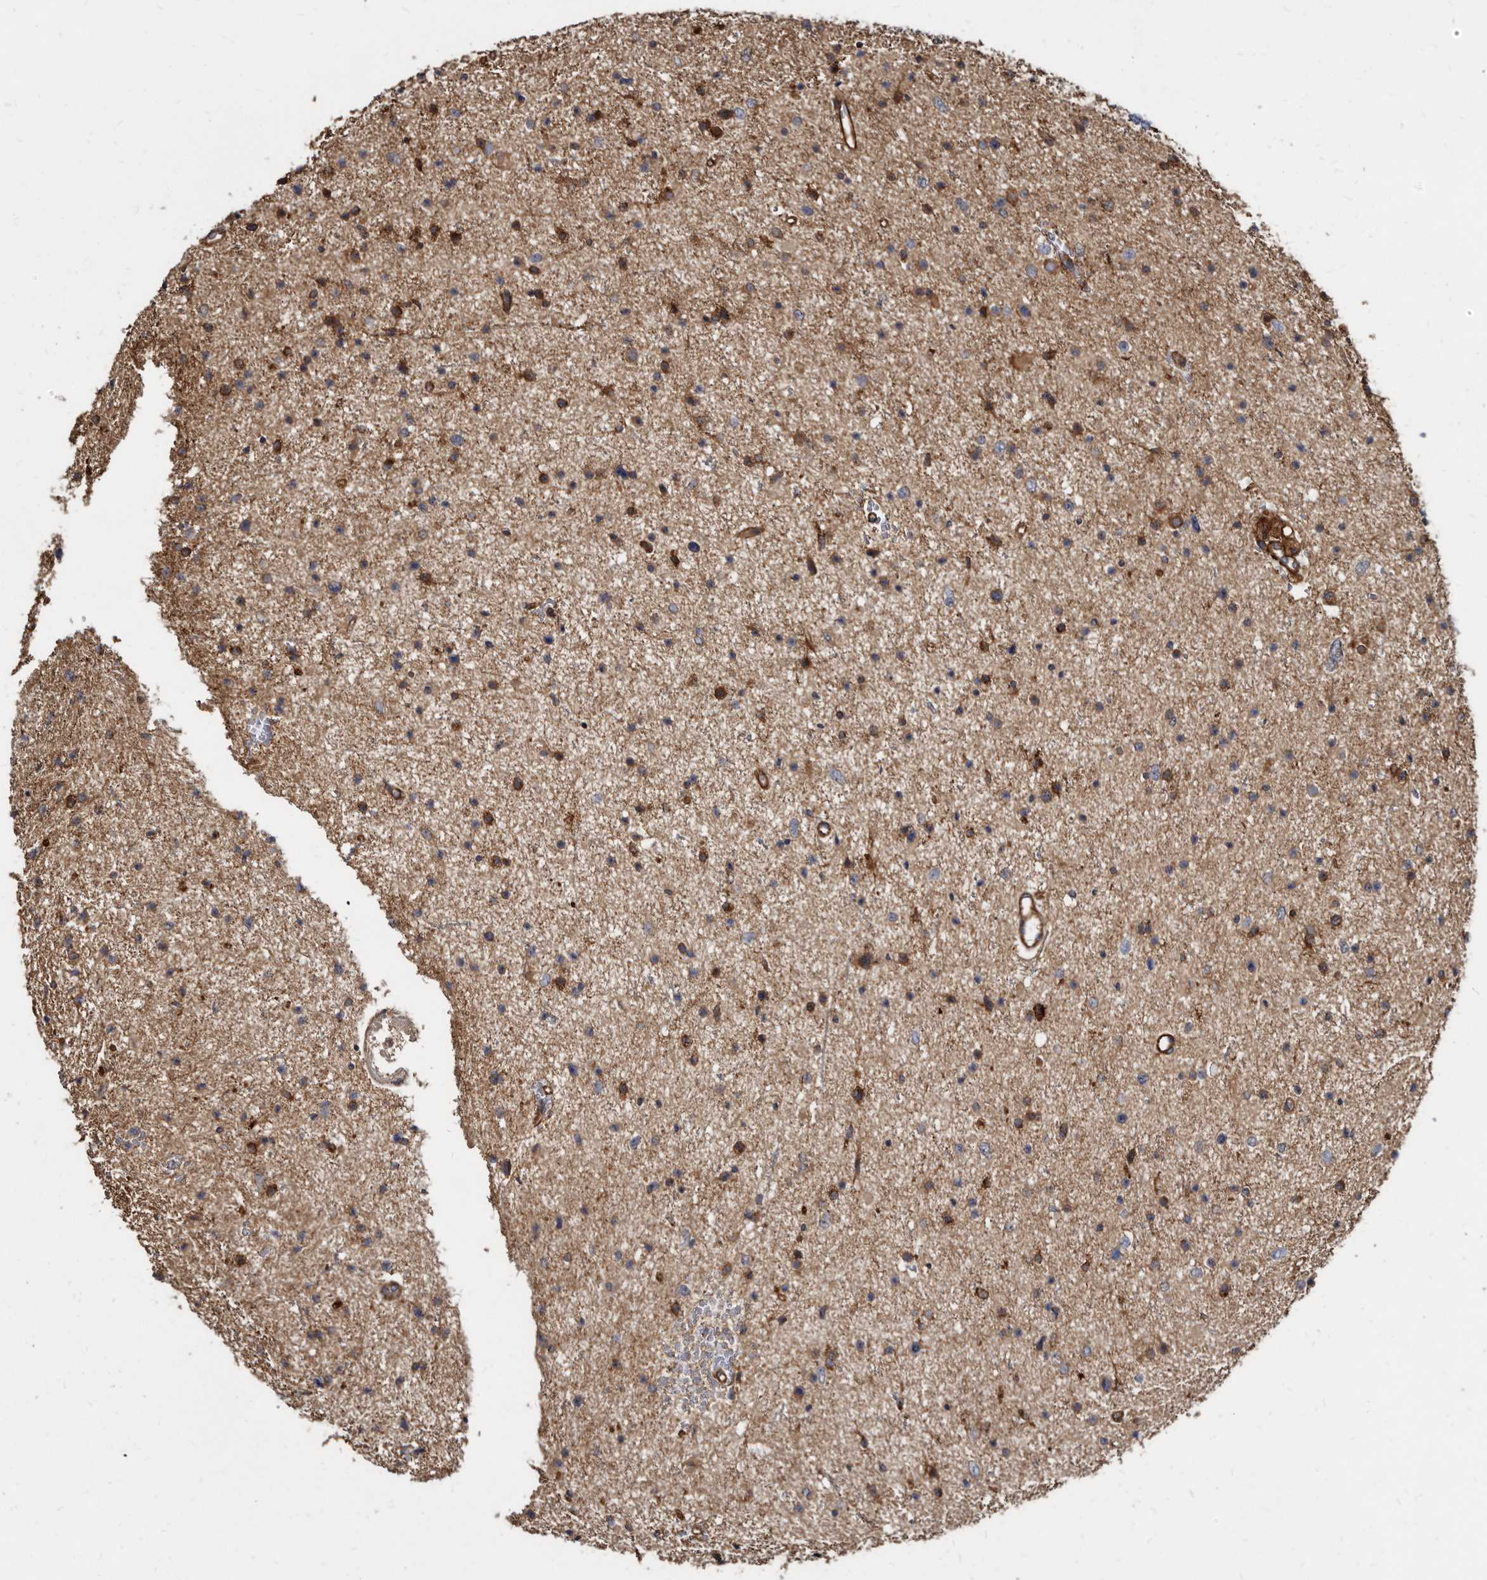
{"staining": {"intensity": "weak", "quantity": "<25%", "location": "cytoplasmic/membranous"}, "tissue": "glioma", "cell_type": "Tumor cells", "image_type": "cancer", "snomed": [{"axis": "morphology", "description": "Glioma, malignant, Low grade"}, {"axis": "topography", "description": "Brain"}], "caption": "Image shows no significant protein positivity in tumor cells of low-grade glioma (malignant). The staining was performed using DAB (3,3'-diaminobenzidine) to visualize the protein expression in brown, while the nuclei were stained in blue with hematoxylin (Magnification: 20x).", "gene": "KCTD20", "patient": {"sex": "female", "age": 37}}